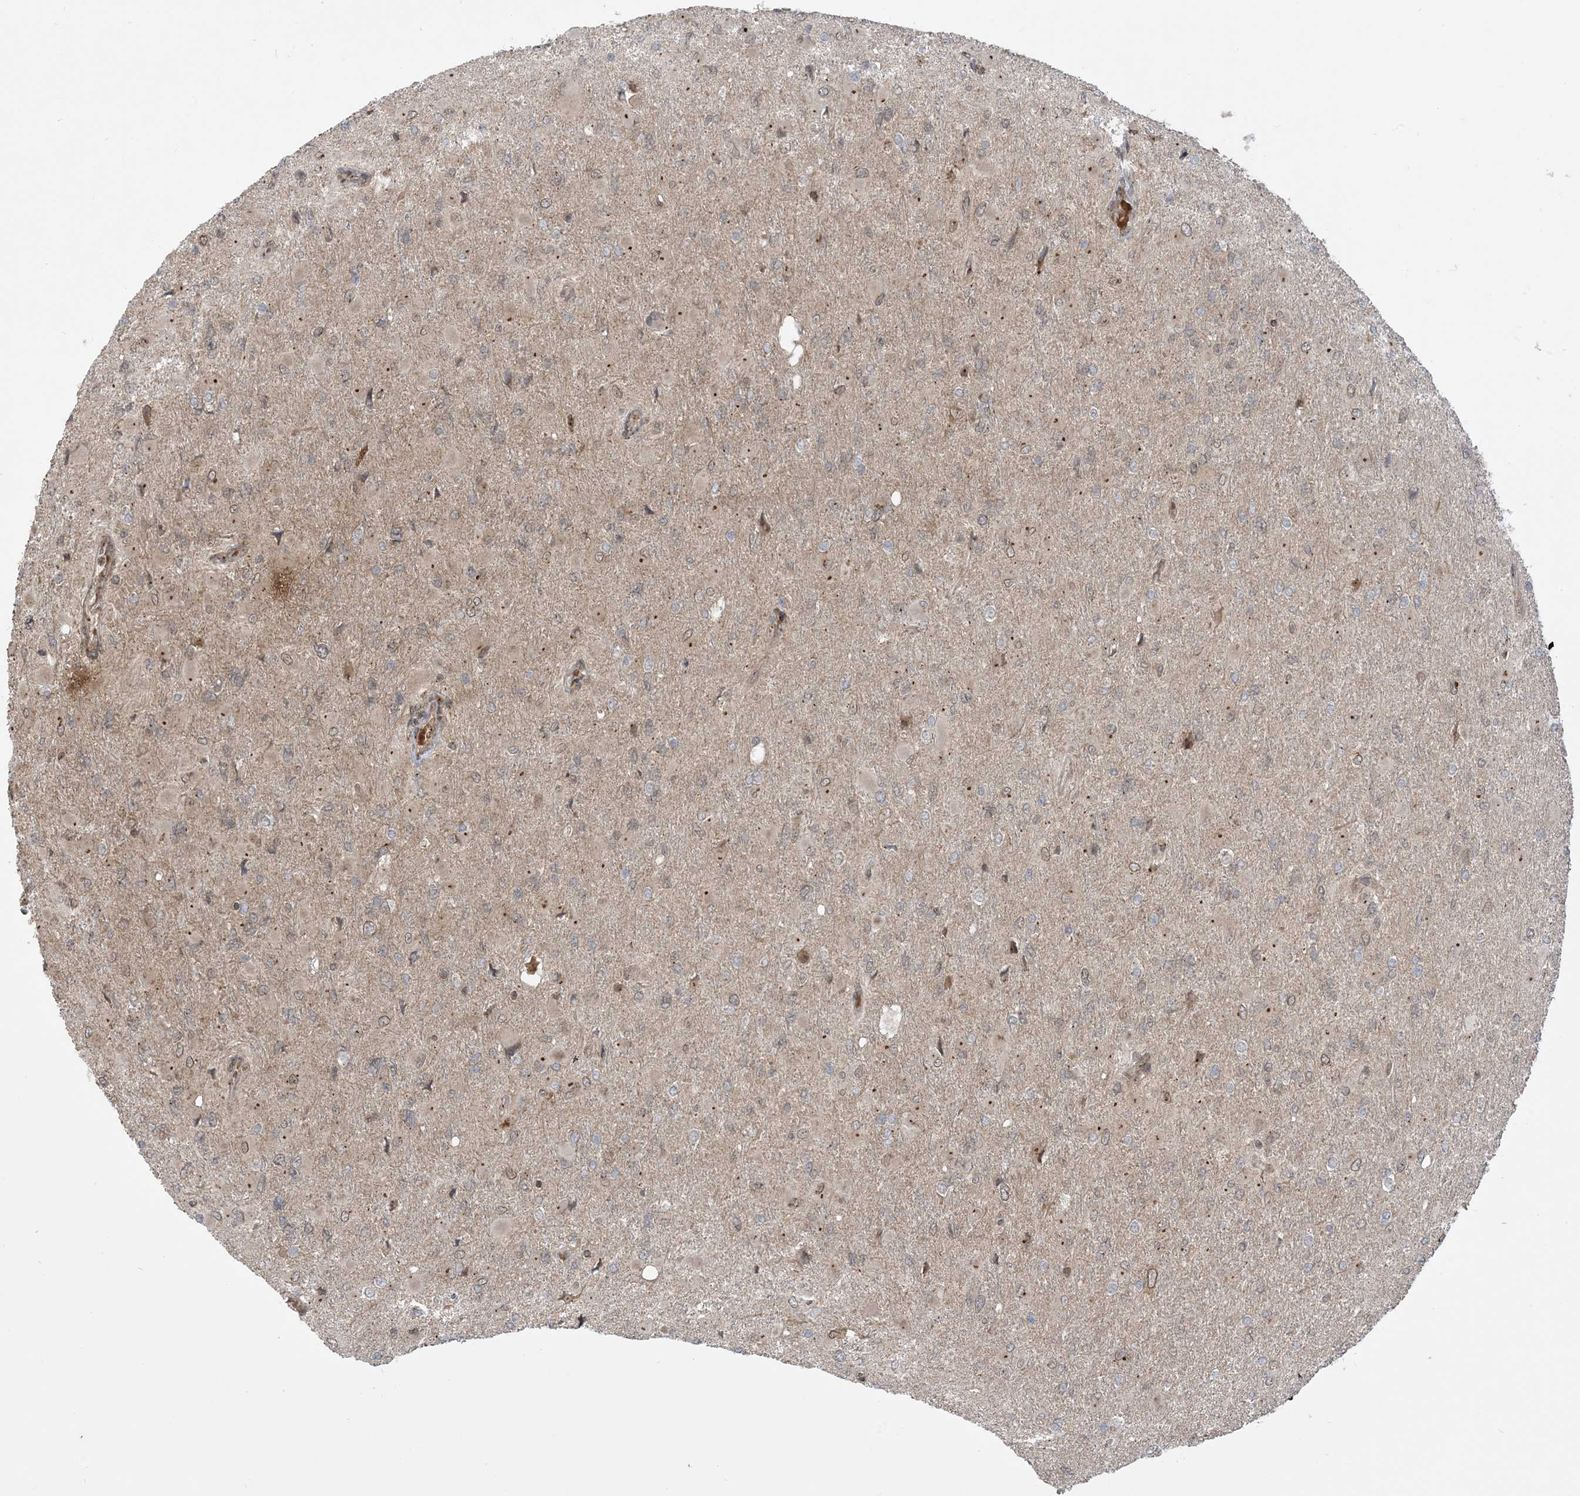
{"staining": {"intensity": "weak", "quantity": "<25%", "location": "cytoplasmic/membranous,nuclear"}, "tissue": "glioma", "cell_type": "Tumor cells", "image_type": "cancer", "snomed": [{"axis": "morphology", "description": "Glioma, malignant, High grade"}, {"axis": "topography", "description": "Cerebral cortex"}], "caption": "Protein analysis of glioma reveals no significant positivity in tumor cells. The staining is performed using DAB brown chromogen with nuclei counter-stained in using hematoxylin.", "gene": "CASP4", "patient": {"sex": "female", "age": 36}}